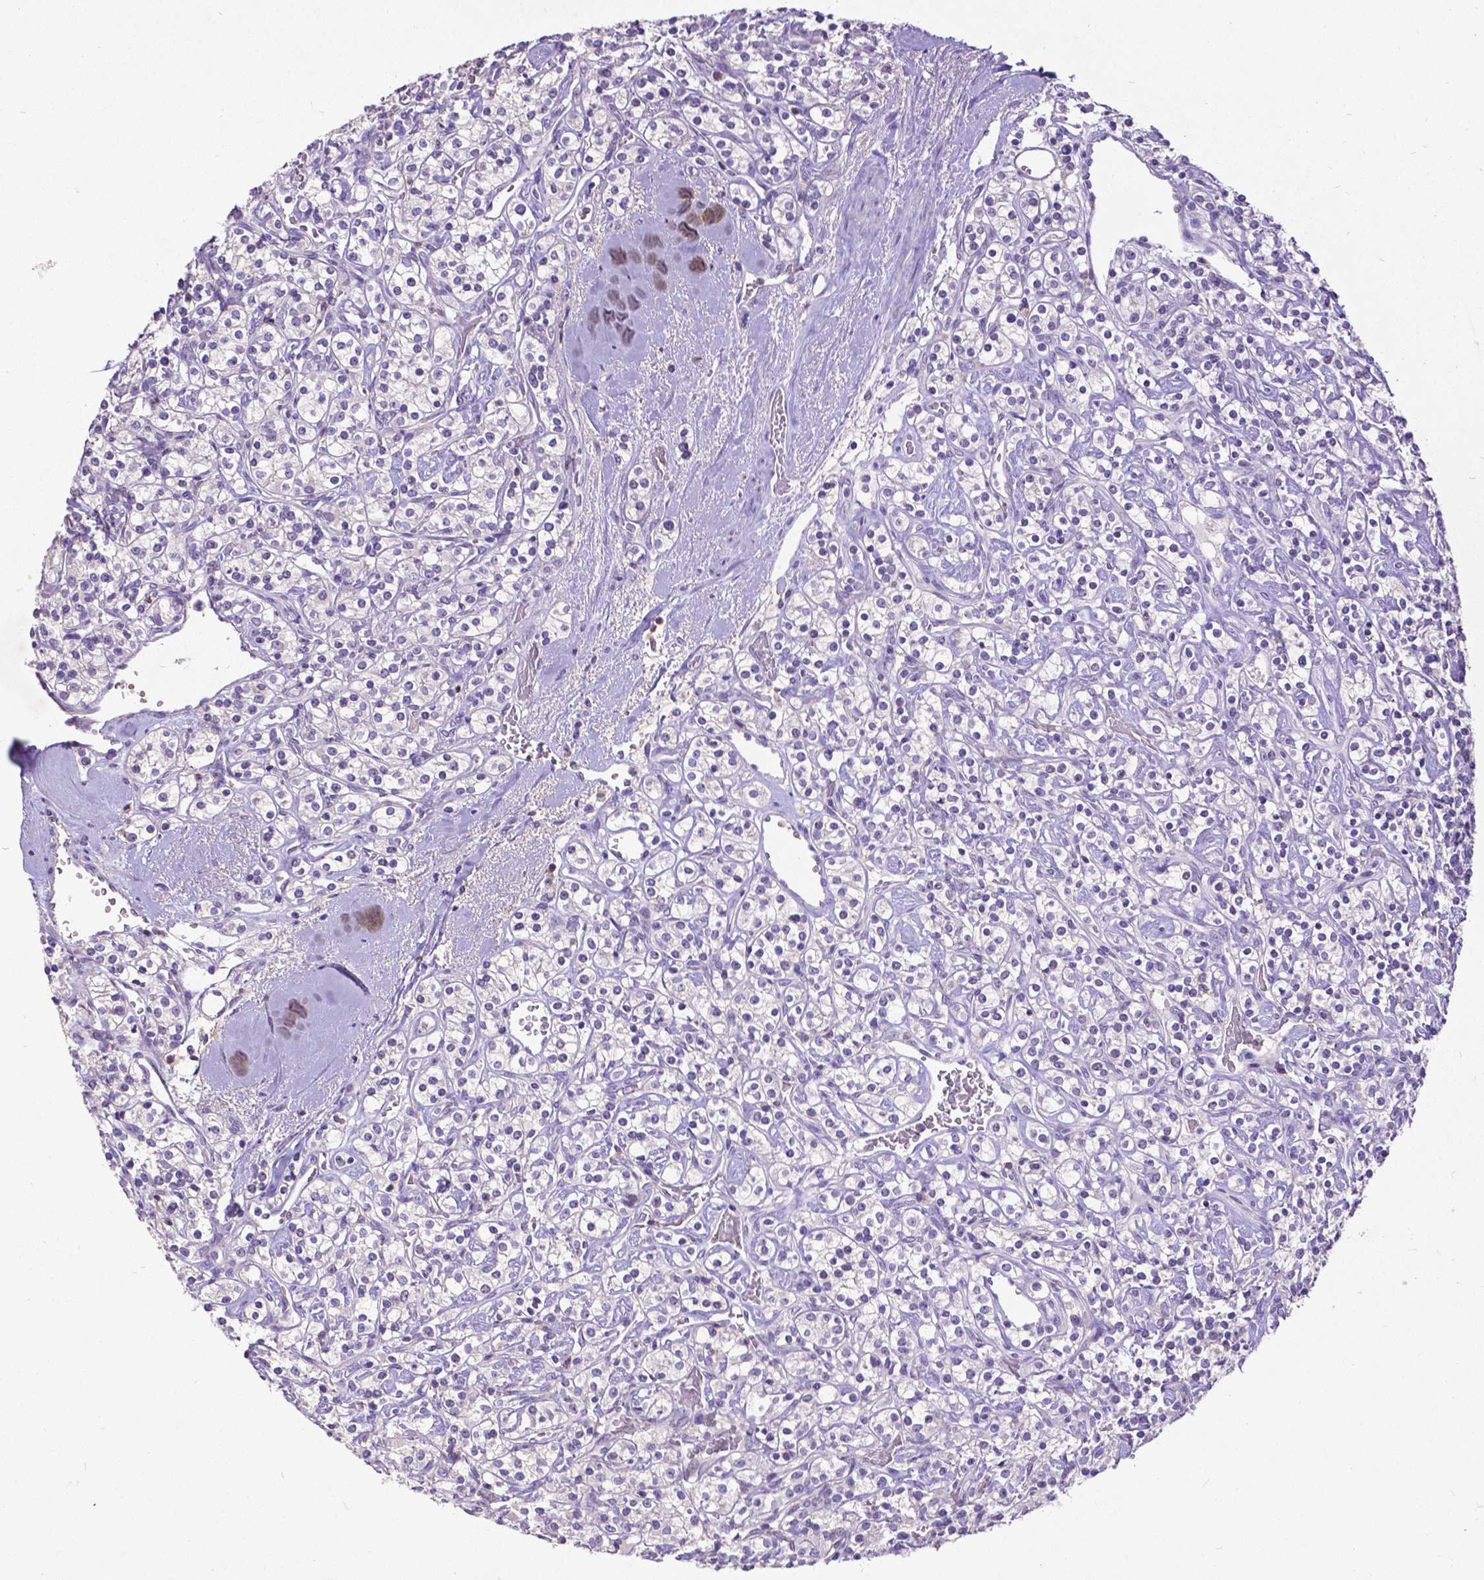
{"staining": {"intensity": "negative", "quantity": "none", "location": "none"}, "tissue": "renal cancer", "cell_type": "Tumor cells", "image_type": "cancer", "snomed": [{"axis": "morphology", "description": "Adenocarcinoma, NOS"}, {"axis": "topography", "description": "Kidney"}], "caption": "Image shows no protein positivity in tumor cells of renal cancer (adenocarcinoma) tissue.", "gene": "CD4", "patient": {"sex": "male", "age": 77}}